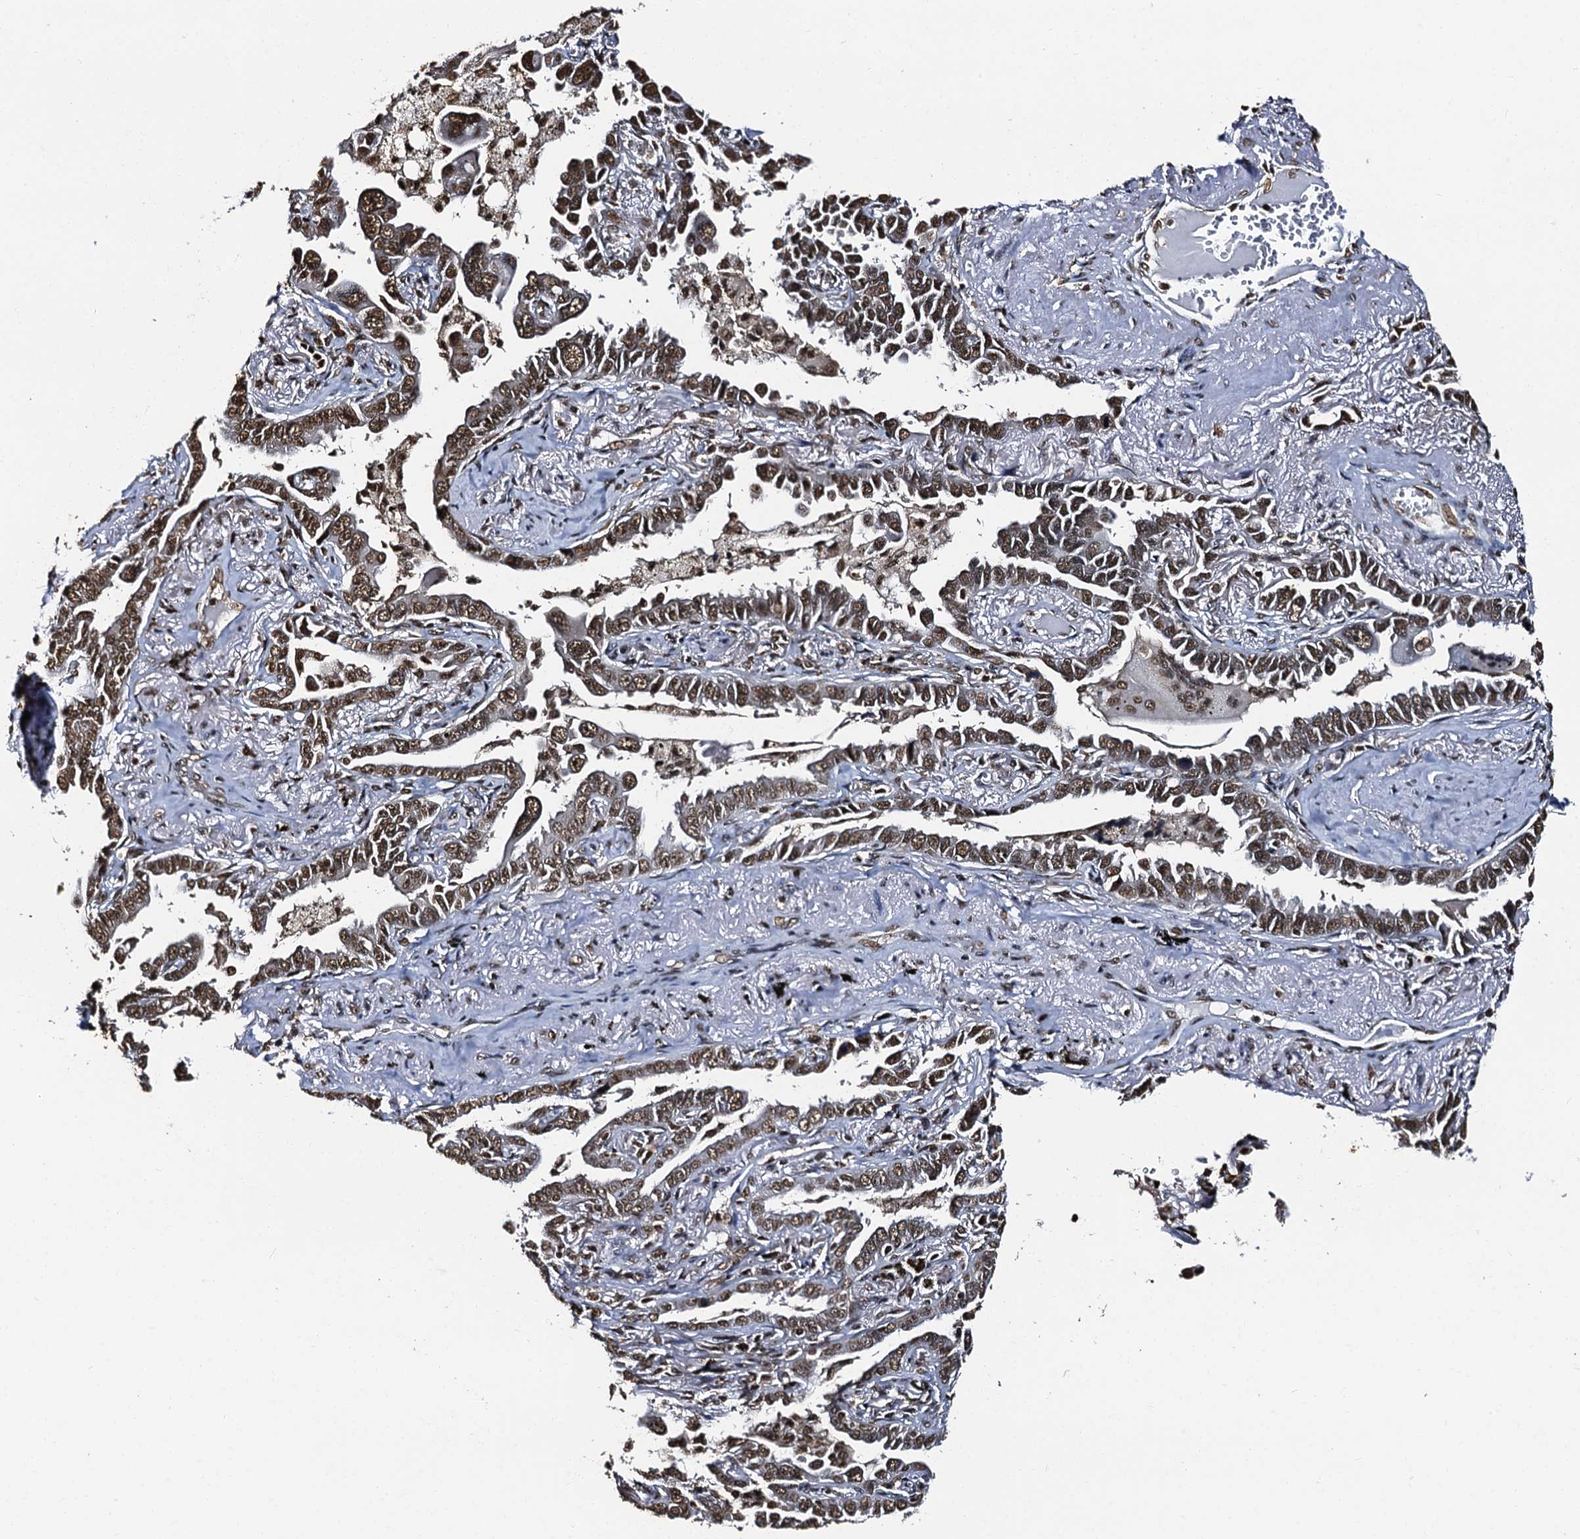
{"staining": {"intensity": "moderate", "quantity": ">75%", "location": "nuclear"}, "tissue": "lung cancer", "cell_type": "Tumor cells", "image_type": "cancer", "snomed": [{"axis": "morphology", "description": "Adenocarcinoma, NOS"}, {"axis": "topography", "description": "Lung"}], "caption": "Immunohistochemical staining of human lung cancer reveals medium levels of moderate nuclear staining in about >75% of tumor cells.", "gene": "SNRPD2", "patient": {"sex": "male", "age": 67}}